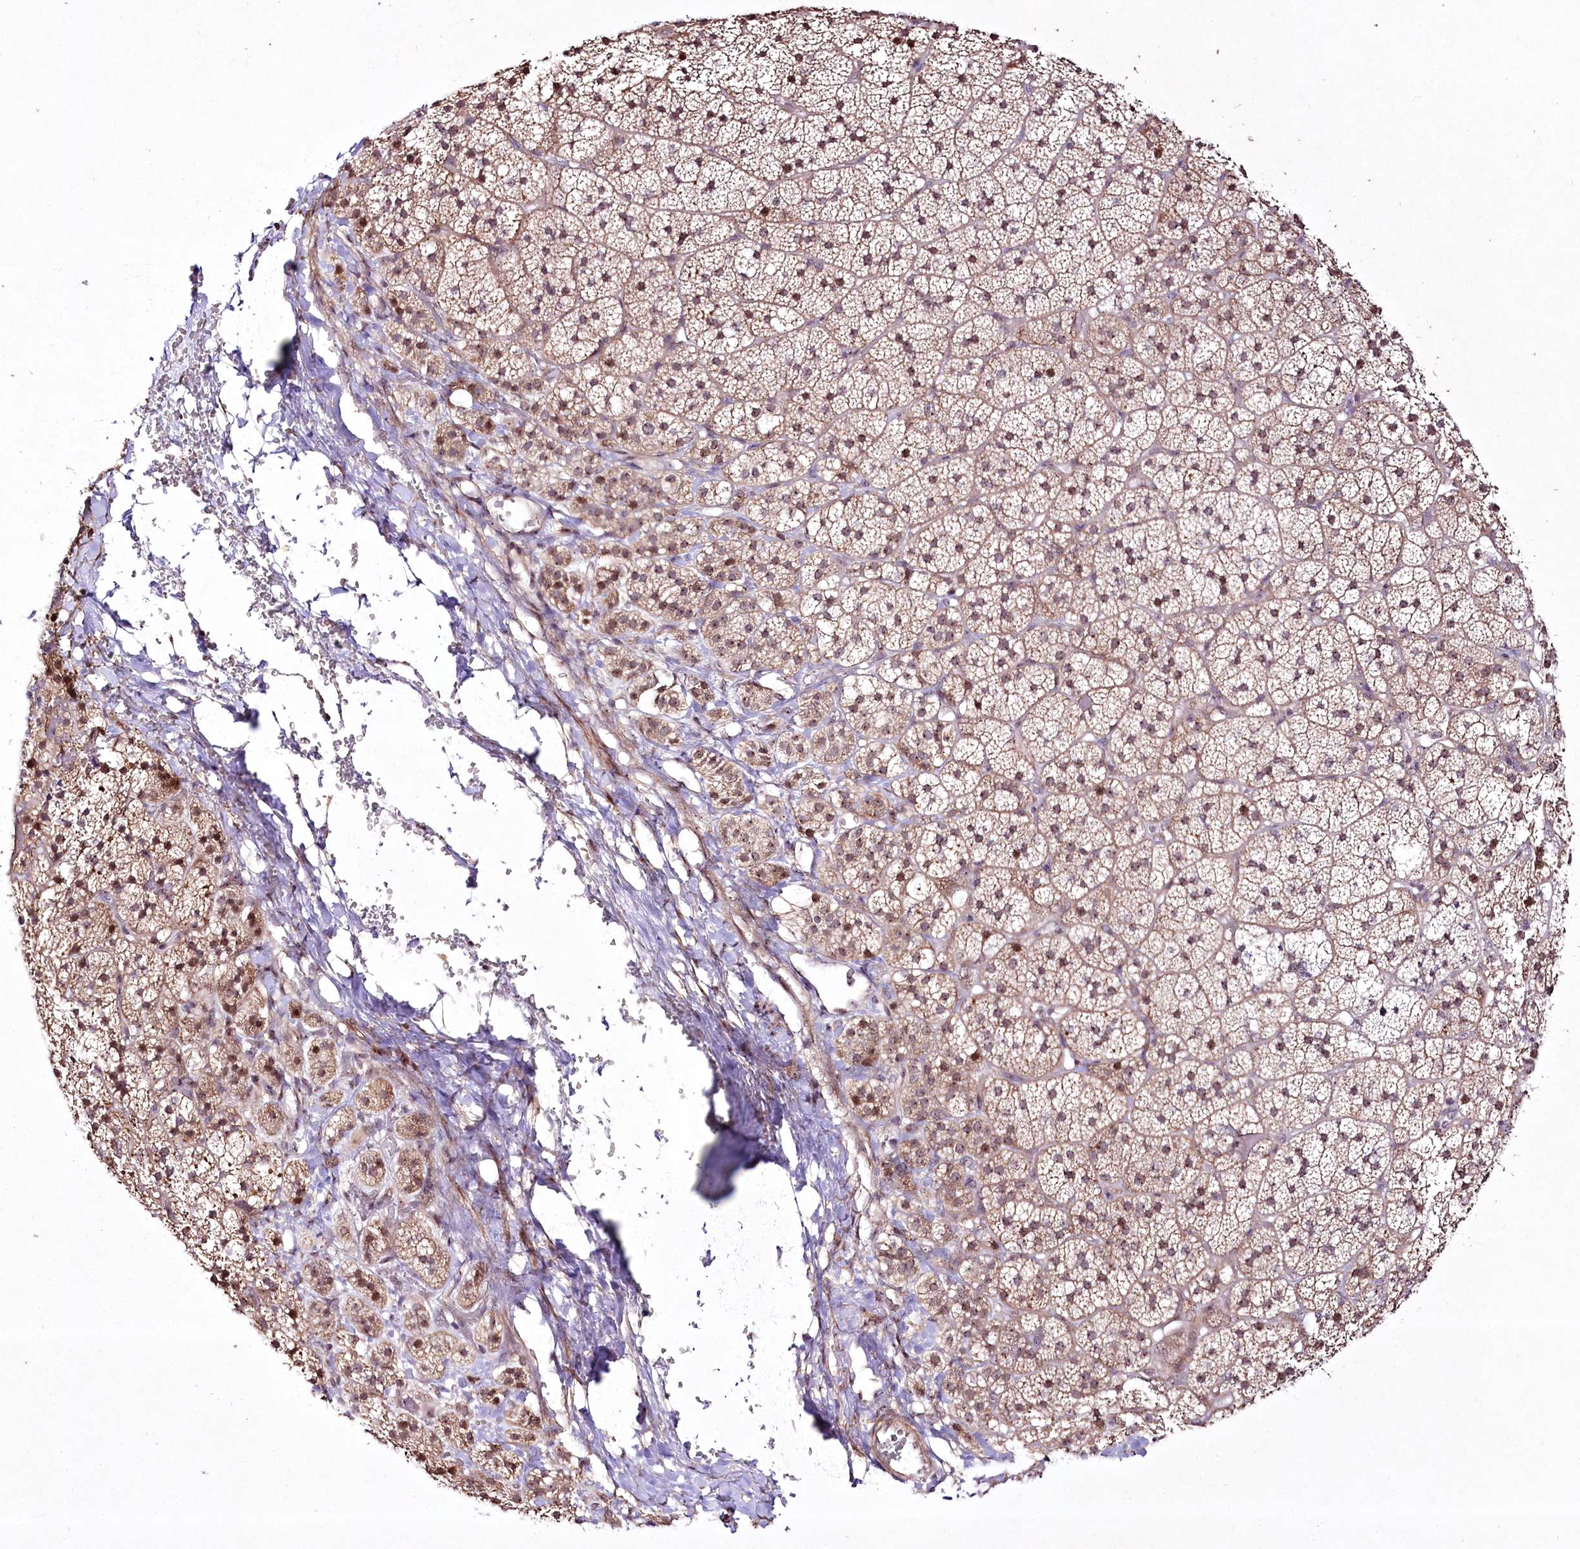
{"staining": {"intensity": "weak", "quantity": "25%-75%", "location": "cytoplasmic/membranous,nuclear"}, "tissue": "adrenal gland", "cell_type": "Glandular cells", "image_type": "normal", "snomed": [{"axis": "morphology", "description": "Normal tissue, NOS"}, {"axis": "topography", "description": "Adrenal gland"}], "caption": "High-magnification brightfield microscopy of unremarkable adrenal gland stained with DAB (3,3'-diaminobenzidine) (brown) and counterstained with hematoxylin (blue). glandular cells exhibit weak cytoplasmic/membranous,nuclear staining is present in approximately25%-75% of cells. (Stains: DAB in brown, nuclei in blue, Microscopy: brightfield microscopy at high magnification).", "gene": "CCDC59", "patient": {"sex": "female", "age": 44}}